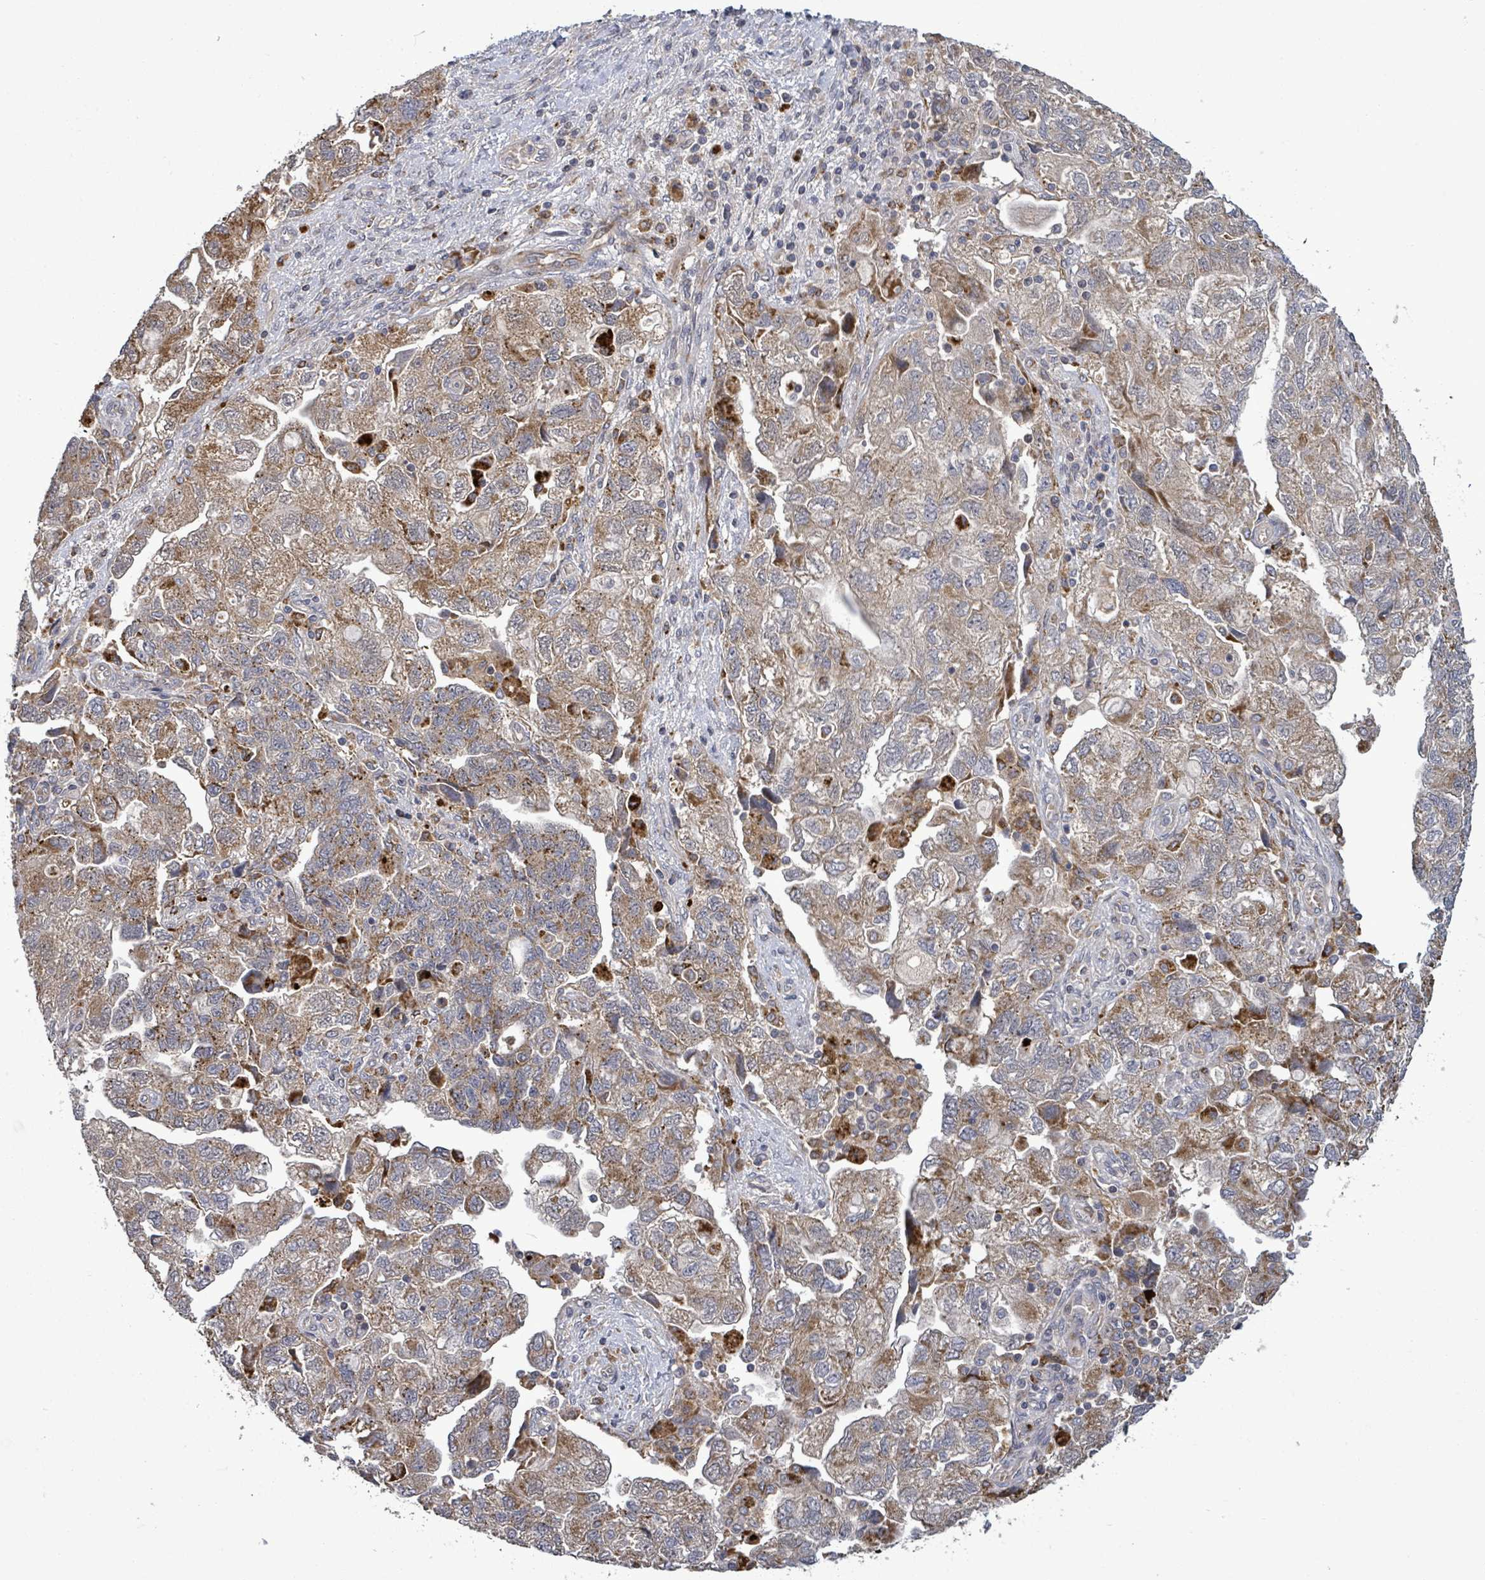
{"staining": {"intensity": "moderate", "quantity": "25%-75%", "location": "cytoplasmic/membranous"}, "tissue": "ovarian cancer", "cell_type": "Tumor cells", "image_type": "cancer", "snomed": [{"axis": "morphology", "description": "Carcinoma, NOS"}, {"axis": "morphology", "description": "Cystadenocarcinoma, serous, NOS"}, {"axis": "topography", "description": "Ovary"}], "caption": "DAB immunohistochemical staining of ovarian serous cystadenocarcinoma displays moderate cytoplasmic/membranous protein staining in about 25%-75% of tumor cells.", "gene": "DIPK2A", "patient": {"sex": "female", "age": 69}}